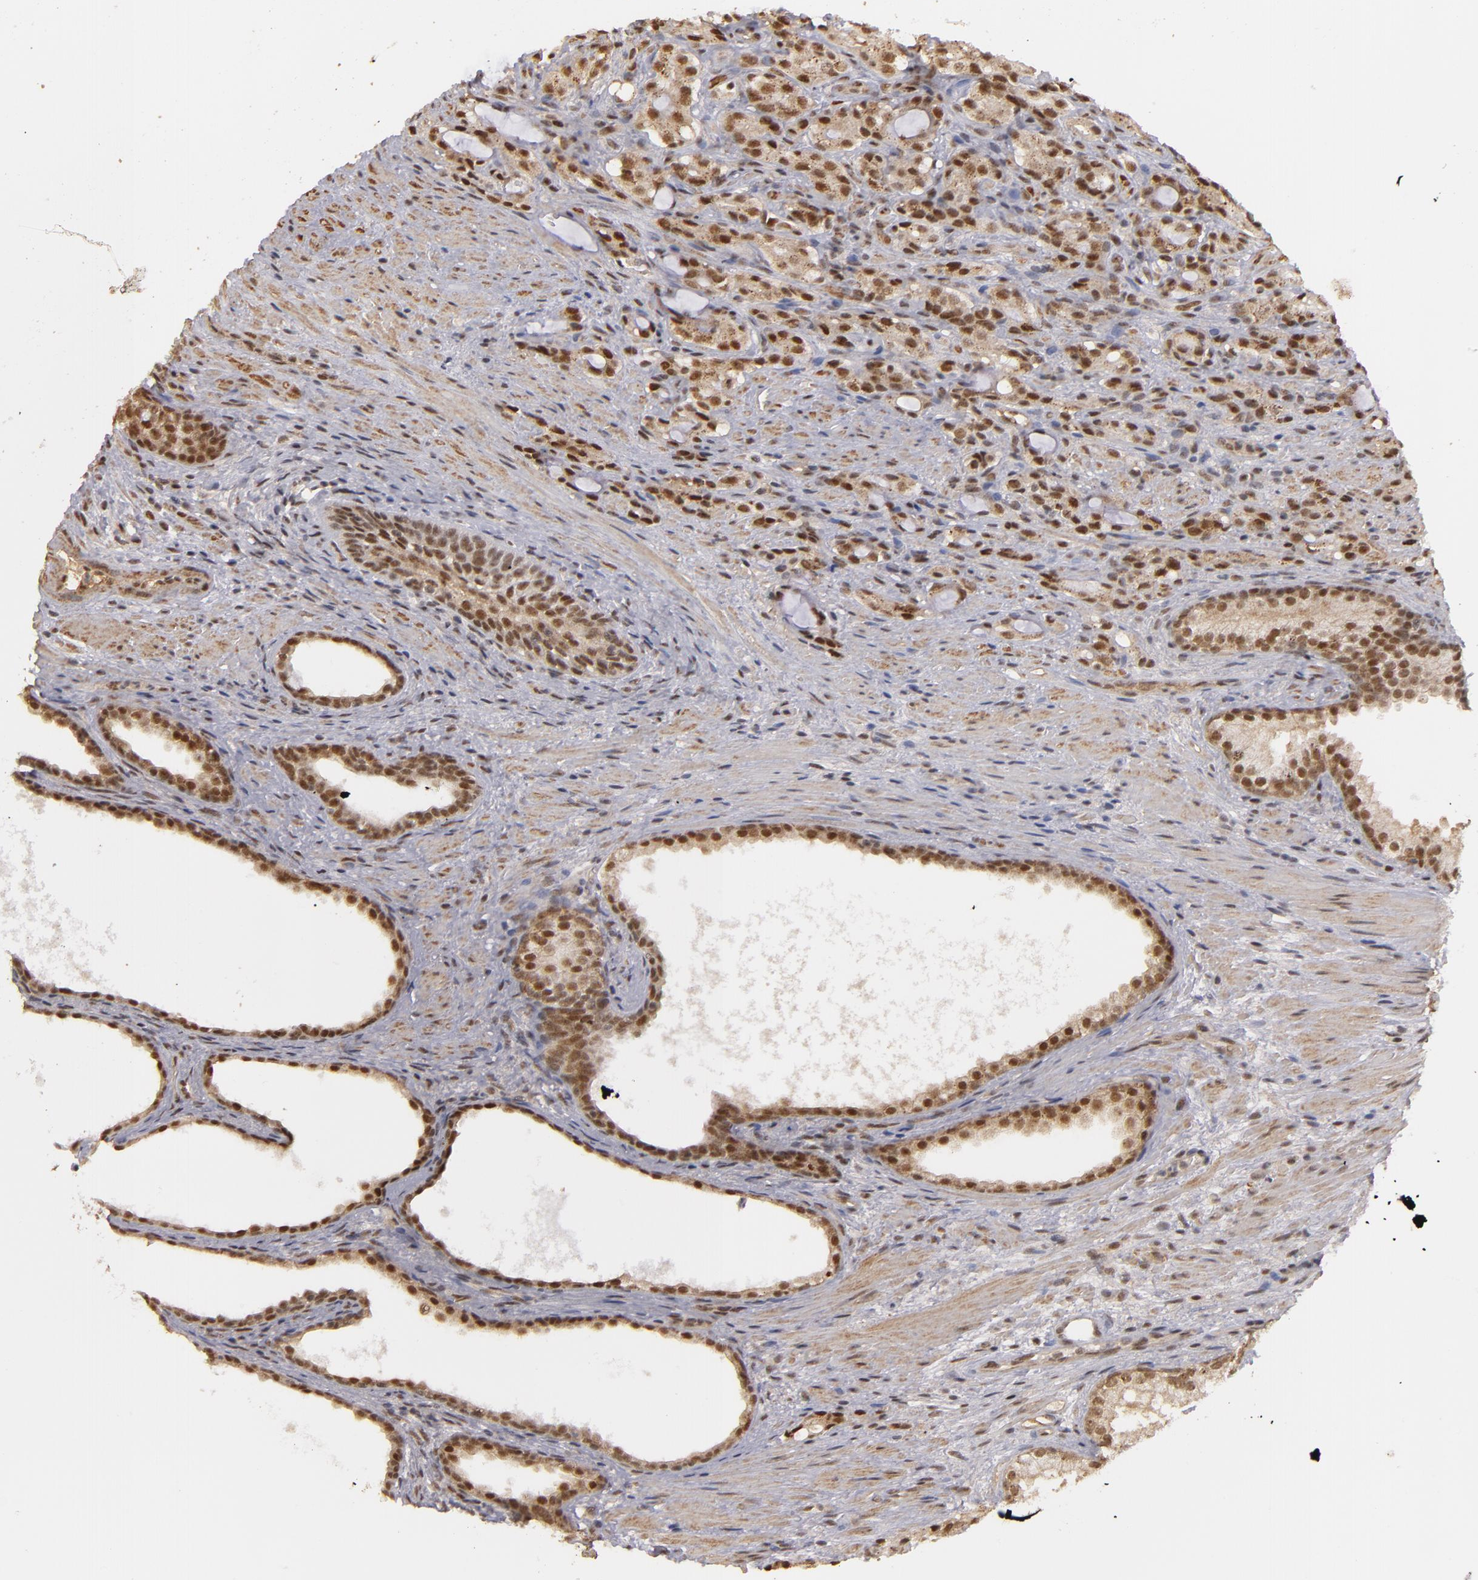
{"staining": {"intensity": "moderate", "quantity": ">75%", "location": "nuclear"}, "tissue": "prostate cancer", "cell_type": "Tumor cells", "image_type": "cancer", "snomed": [{"axis": "morphology", "description": "Adenocarcinoma, High grade"}, {"axis": "topography", "description": "Prostate"}], "caption": "Tumor cells display medium levels of moderate nuclear expression in about >75% of cells in prostate adenocarcinoma (high-grade).", "gene": "ZNF234", "patient": {"sex": "male", "age": 72}}